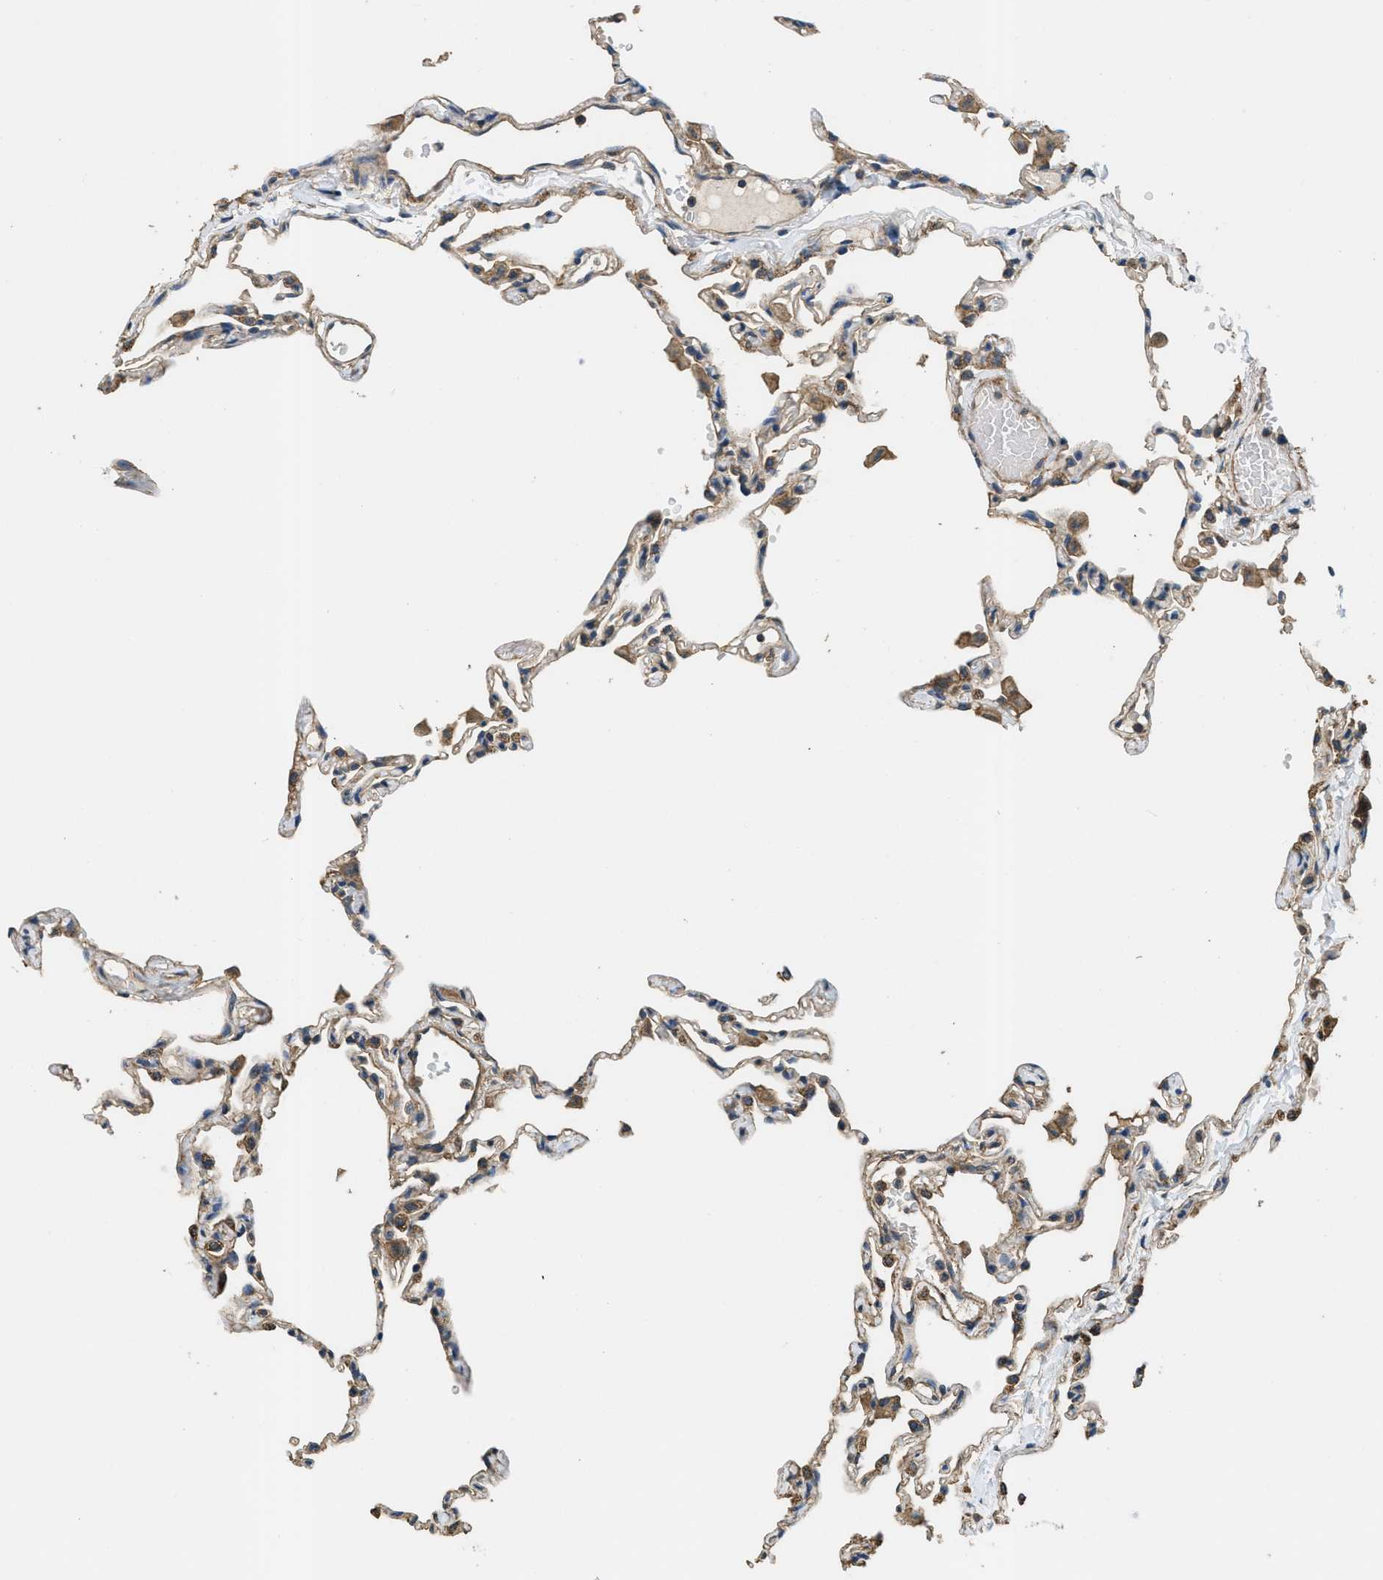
{"staining": {"intensity": "weak", "quantity": "25%-75%", "location": "cytoplasmic/membranous"}, "tissue": "lung", "cell_type": "Alveolar cells", "image_type": "normal", "snomed": [{"axis": "morphology", "description": "Normal tissue, NOS"}, {"axis": "topography", "description": "Lung"}], "caption": "The immunohistochemical stain labels weak cytoplasmic/membranous positivity in alveolar cells of unremarkable lung. (IHC, brightfield microscopy, high magnification).", "gene": "THBS2", "patient": {"sex": "female", "age": 49}}